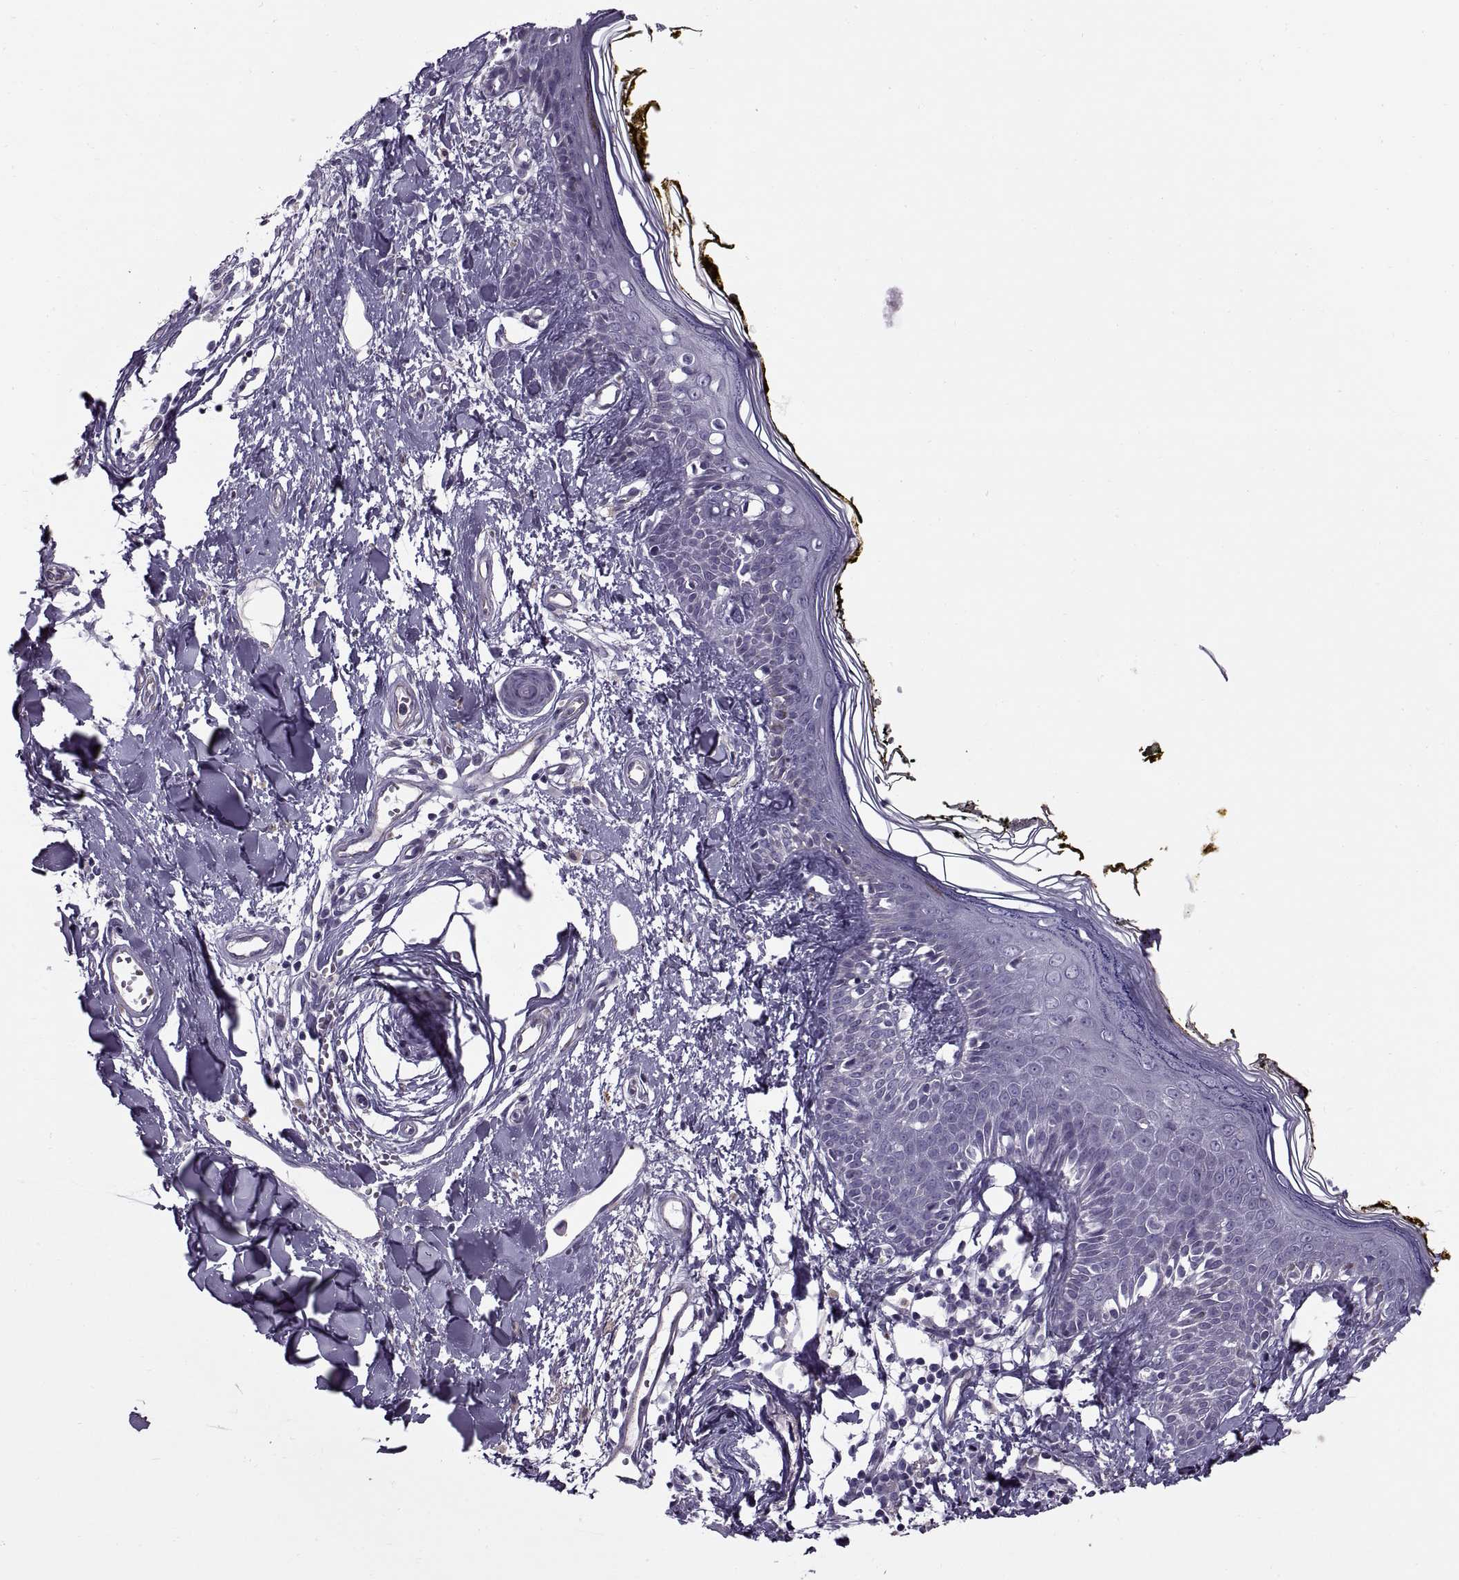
{"staining": {"intensity": "negative", "quantity": "none", "location": "none"}, "tissue": "skin", "cell_type": "Fibroblasts", "image_type": "normal", "snomed": [{"axis": "morphology", "description": "Normal tissue, NOS"}, {"axis": "topography", "description": "Skin"}], "caption": "IHC image of unremarkable skin: human skin stained with DAB reveals no significant protein positivity in fibroblasts.", "gene": "CALCR", "patient": {"sex": "male", "age": 76}}